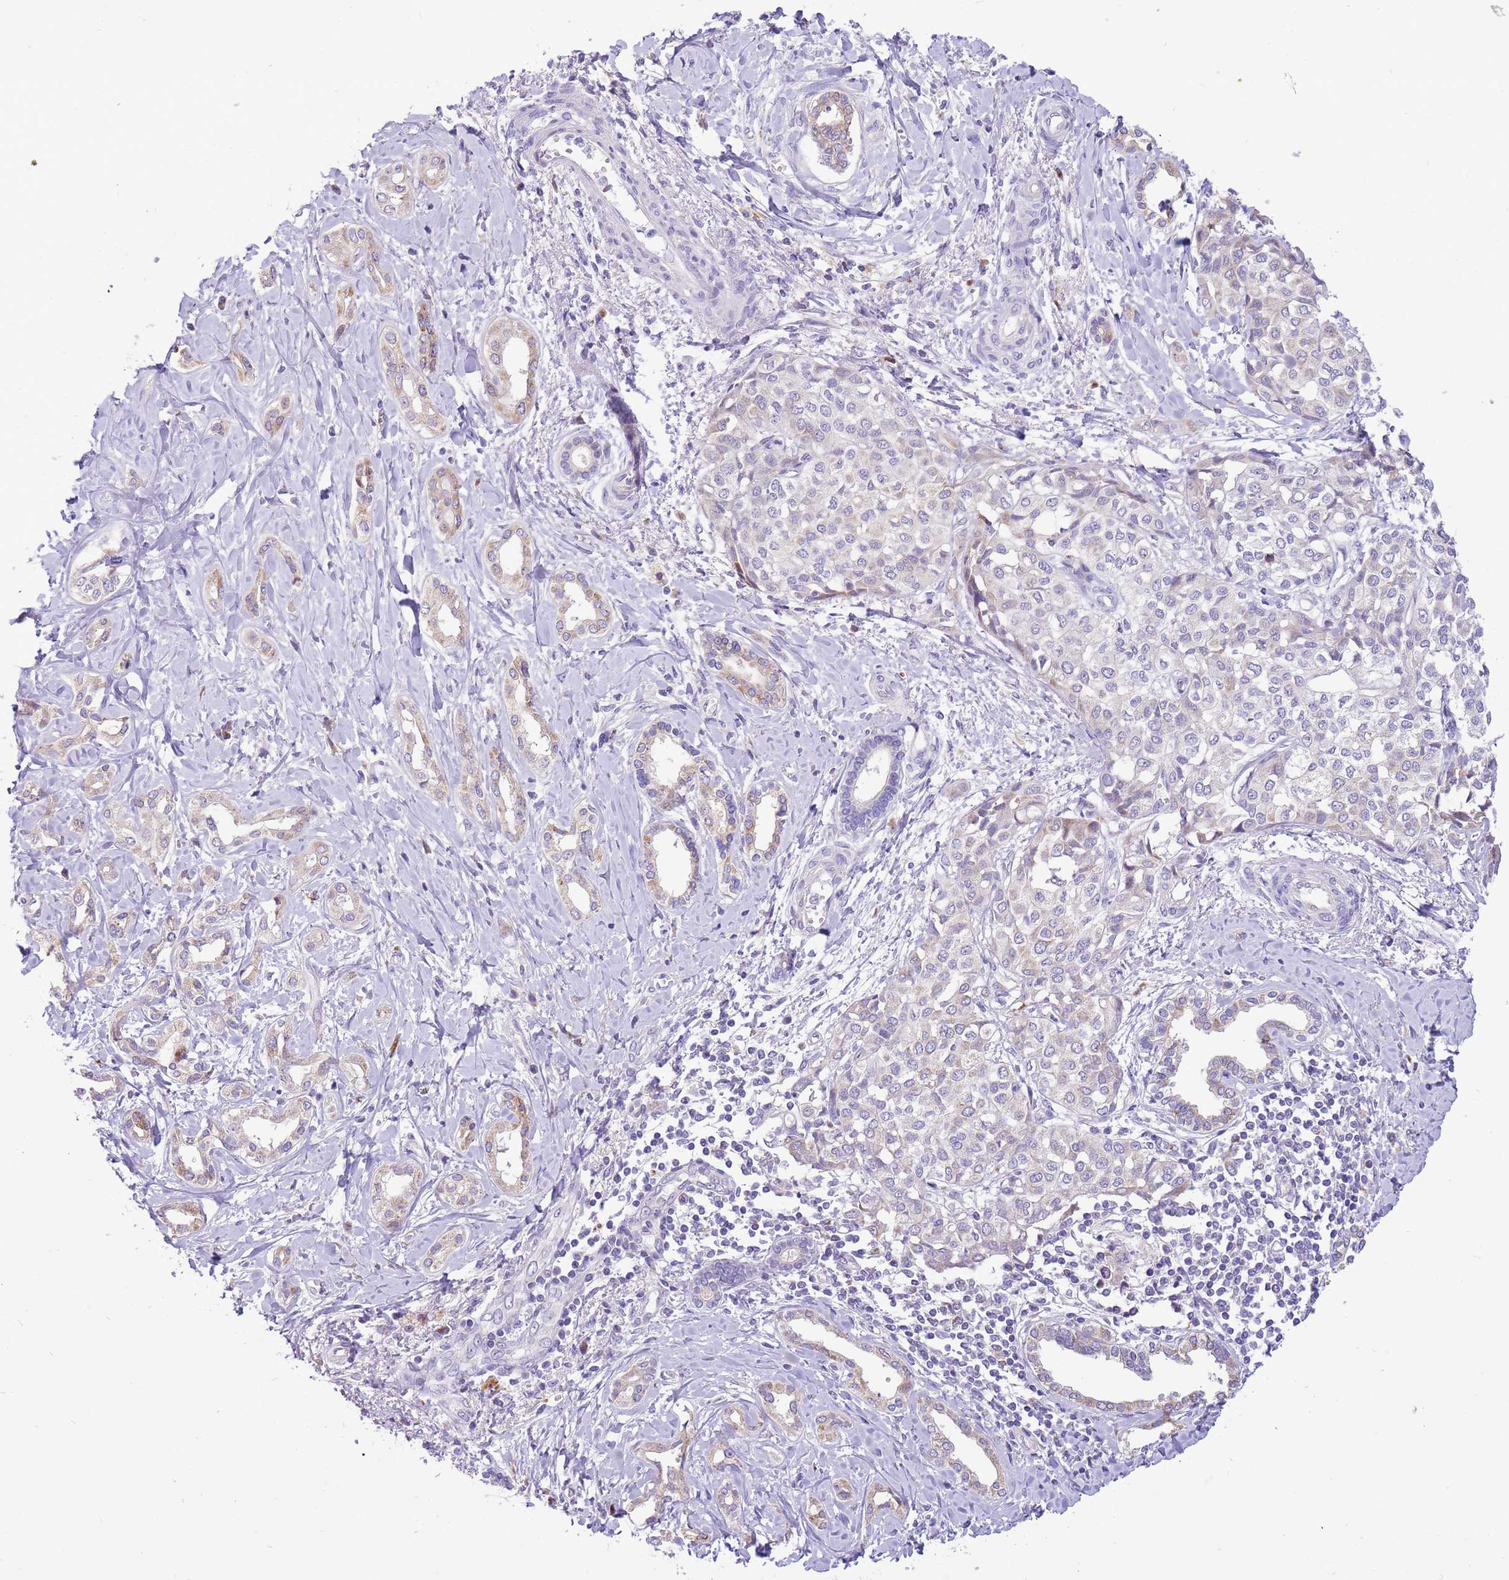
{"staining": {"intensity": "weak", "quantity": "<25%", "location": "cytoplasmic/membranous"}, "tissue": "liver cancer", "cell_type": "Tumor cells", "image_type": "cancer", "snomed": [{"axis": "morphology", "description": "Cholangiocarcinoma"}, {"axis": "topography", "description": "Liver"}], "caption": "Immunohistochemical staining of cholangiocarcinoma (liver) exhibits no significant positivity in tumor cells.", "gene": "COX17", "patient": {"sex": "female", "age": 77}}